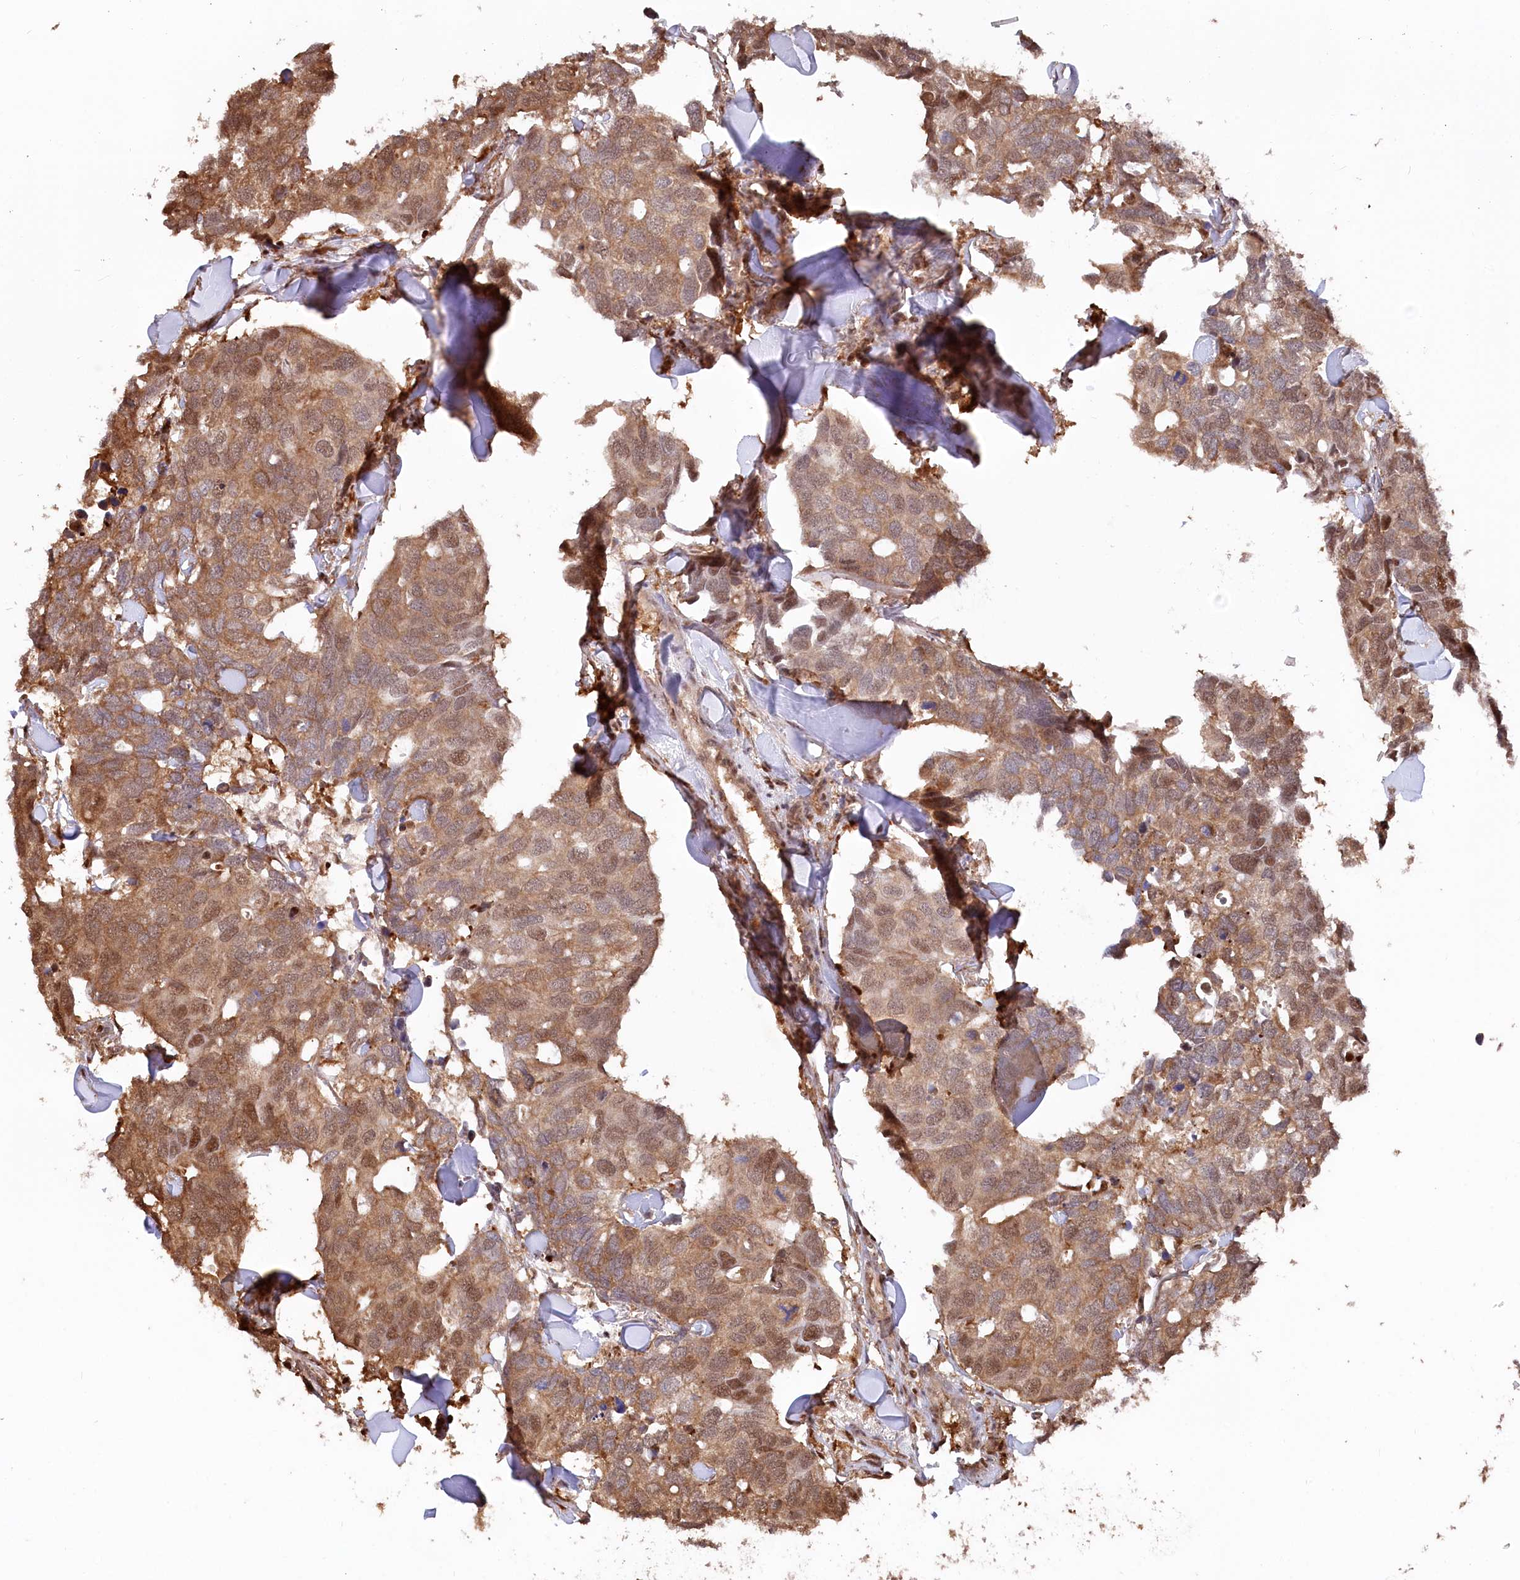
{"staining": {"intensity": "moderate", "quantity": ">75%", "location": "cytoplasmic/membranous,nuclear"}, "tissue": "breast cancer", "cell_type": "Tumor cells", "image_type": "cancer", "snomed": [{"axis": "morphology", "description": "Duct carcinoma"}, {"axis": "topography", "description": "Breast"}], "caption": "DAB immunohistochemical staining of human invasive ductal carcinoma (breast) reveals moderate cytoplasmic/membranous and nuclear protein positivity in about >75% of tumor cells.", "gene": "PSMA1", "patient": {"sex": "female", "age": 83}}